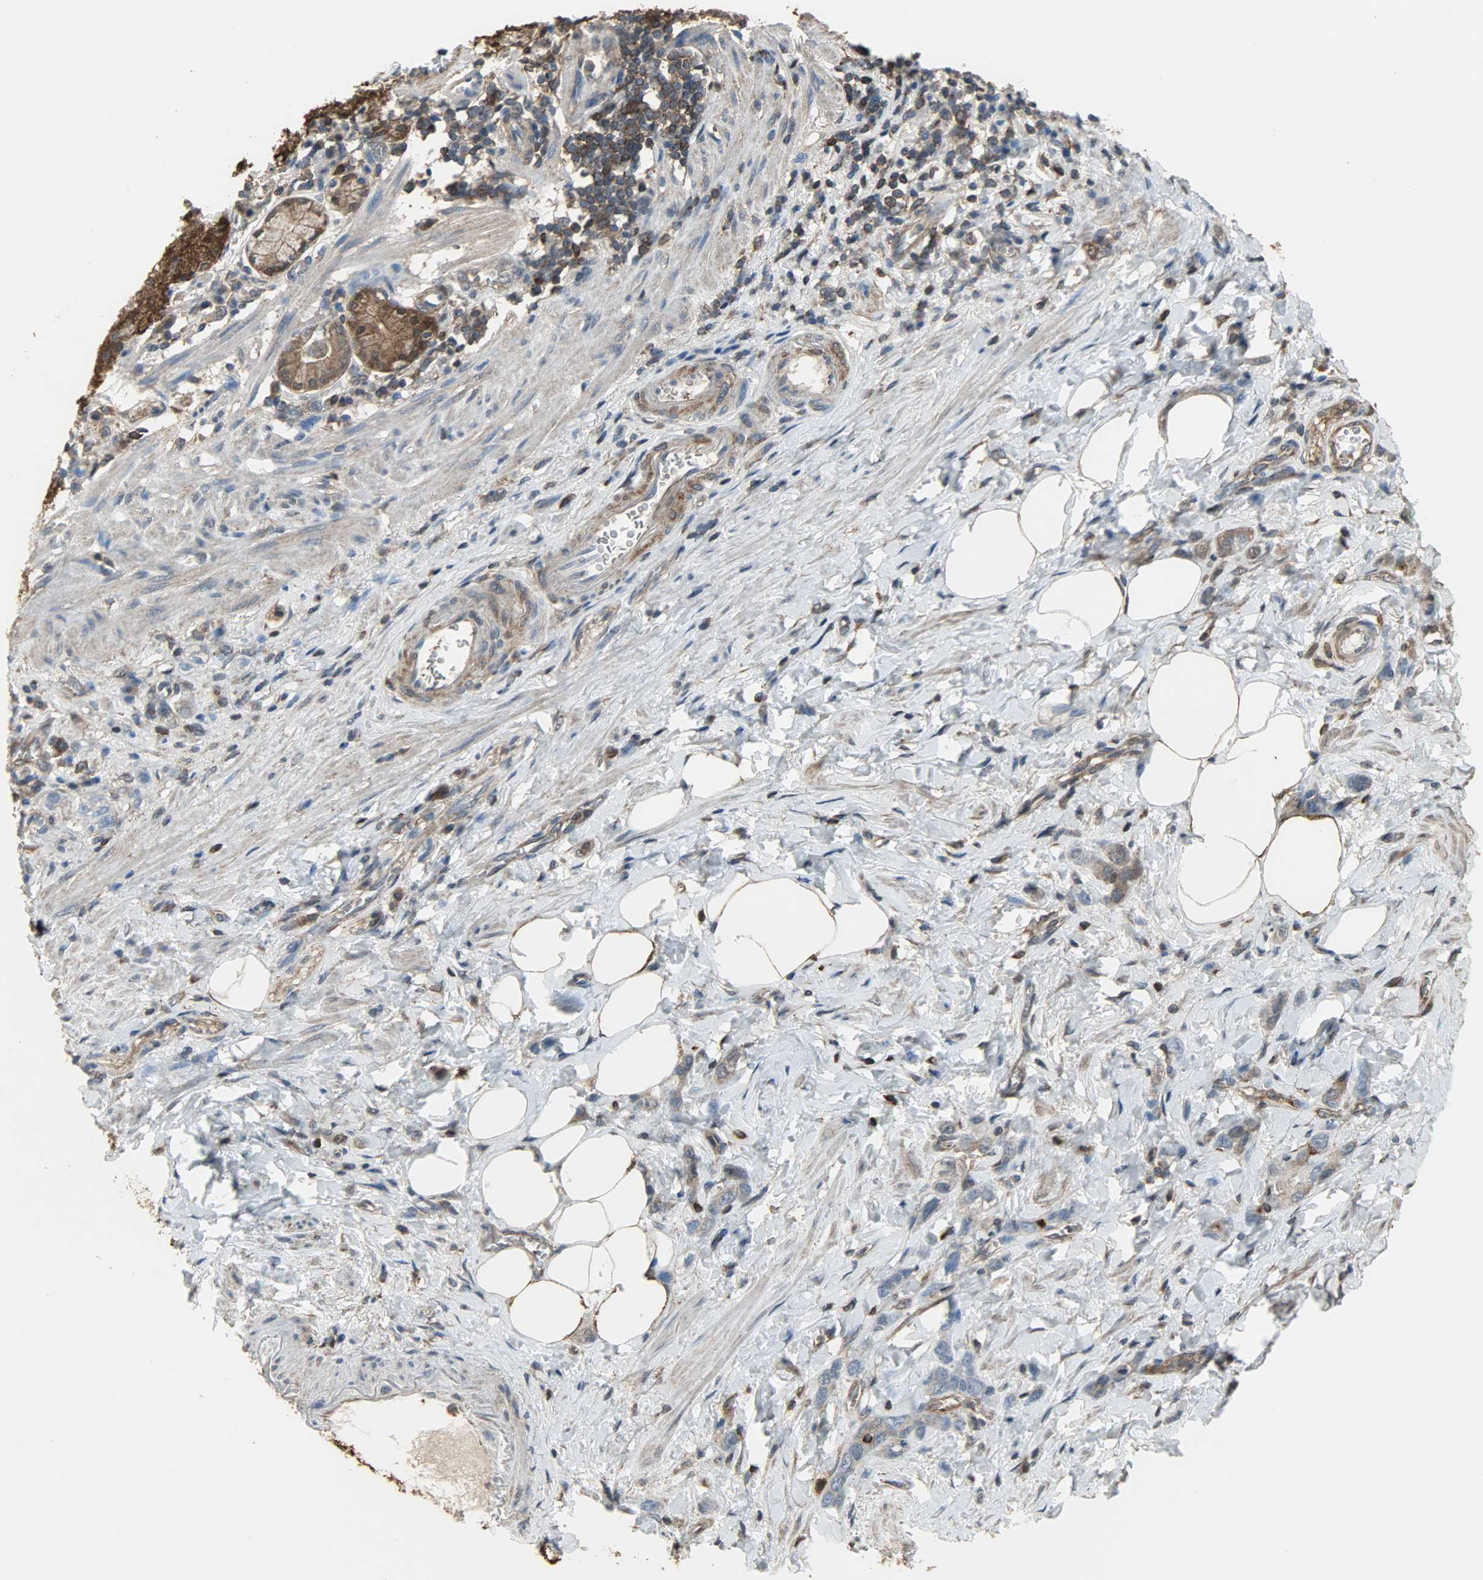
{"staining": {"intensity": "weak", "quantity": "25%-75%", "location": "cytoplasmic/membranous"}, "tissue": "stomach cancer", "cell_type": "Tumor cells", "image_type": "cancer", "snomed": [{"axis": "morphology", "description": "Adenocarcinoma, NOS"}, {"axis": "topography", "description": "Stomach"}], "caption": "Adenocarcinoma (stomach) stained with immunohistochemistry shows weak cytoplasmic/membranous positivity in approximately 25%-75% of tumor cells.", "gene": "LDHB", "patient": {"sex": "male", "age": 82}}